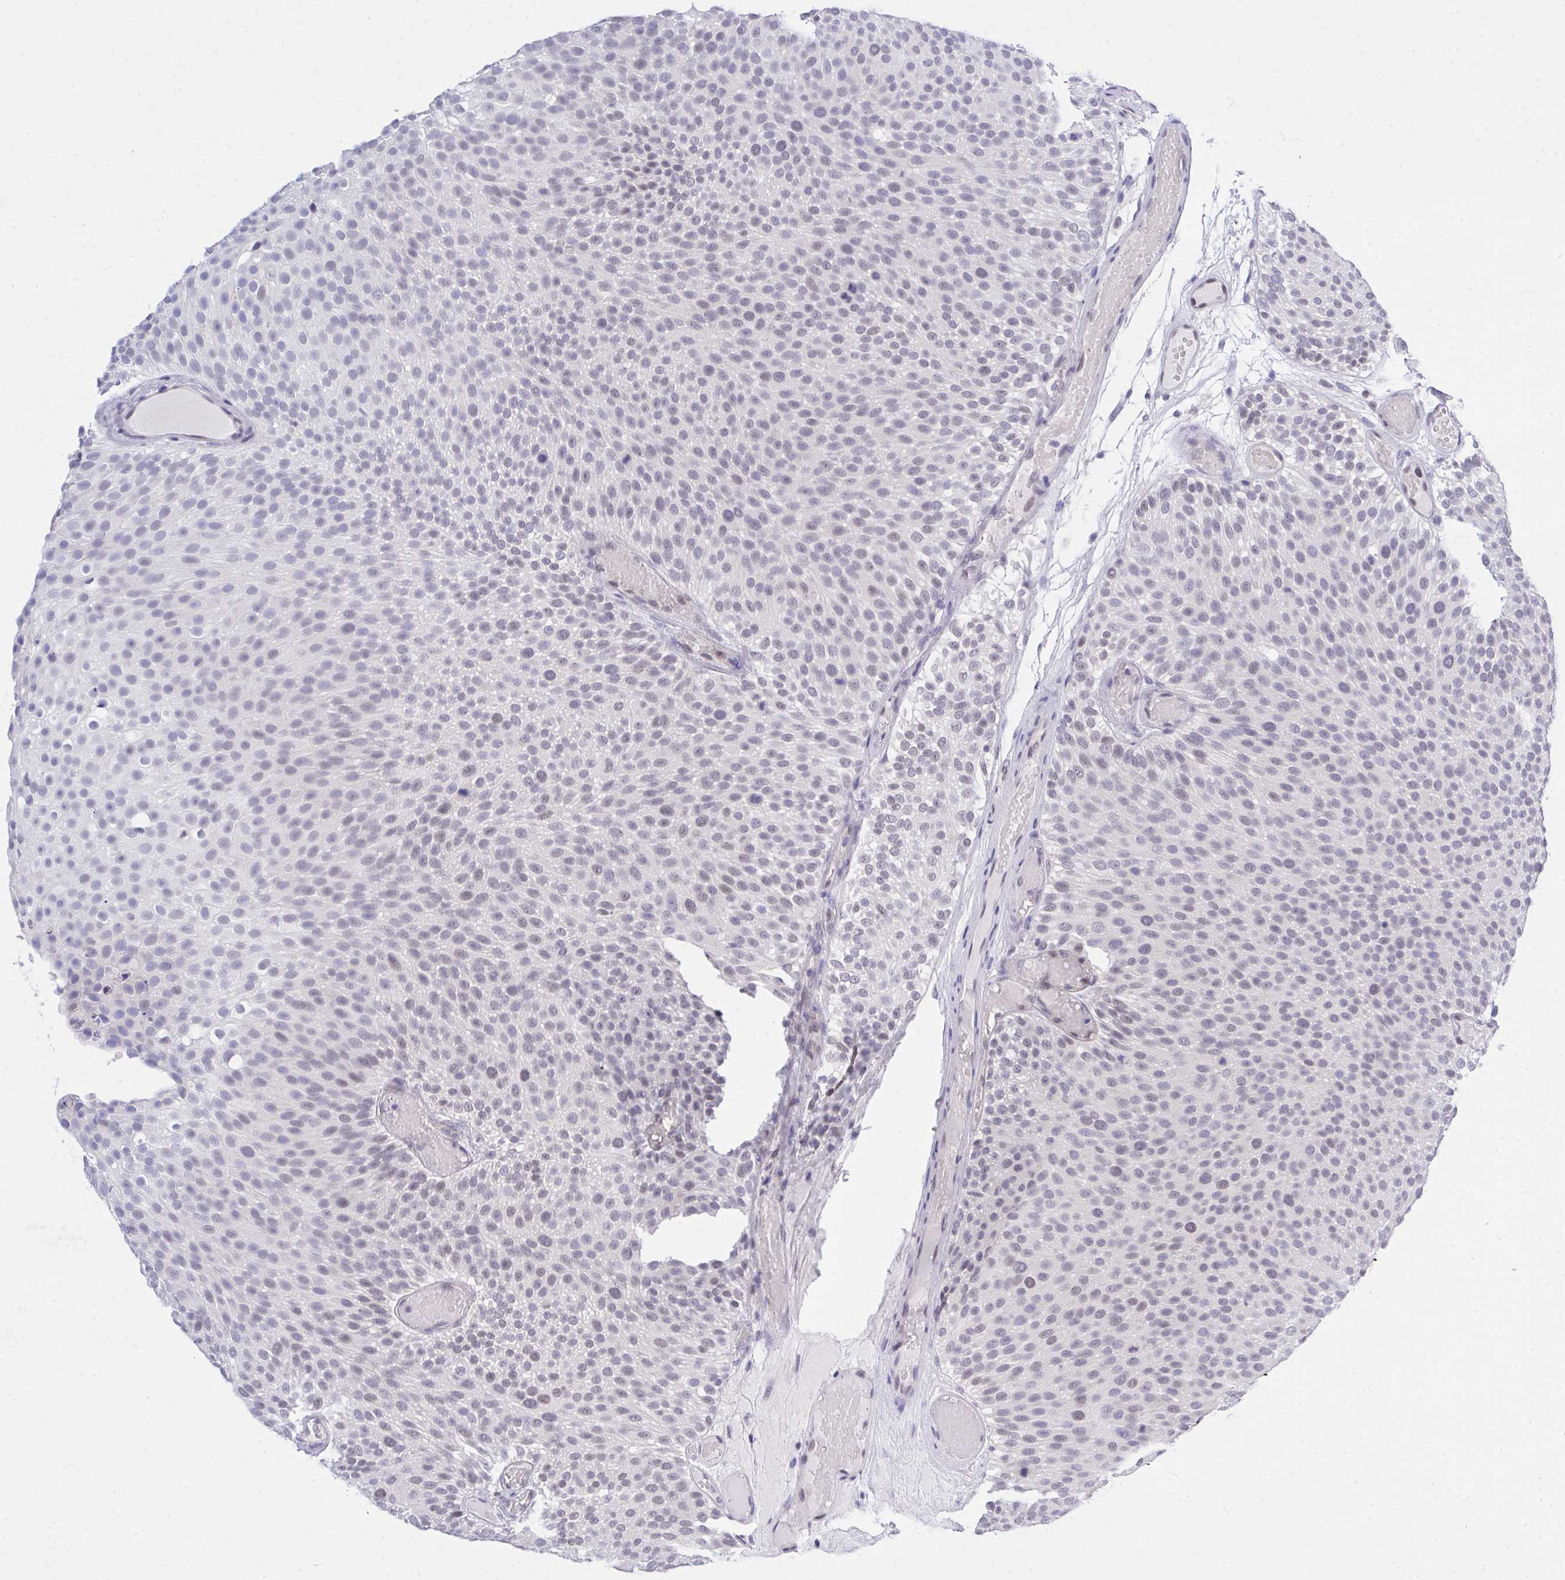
{"staining": {"intensity": "negative", "quantity": "none", "location": "none"}, "tissue": "urothelial cancer", "cell_type": "Tumor cells", "image_type": "cancer", "snomed": [{"axis": "morphology", "description": "Urothelial carcinoma, Low grade"}, {"axis": "topography", "description": "Urinary bladder"}], "caption": "Urothelial cancer stained for a protein using immunohistochemistry demonstrates no expression tumor cells.", "gene": "THOP1", "patient": {"sex": "male", "age": 78}}